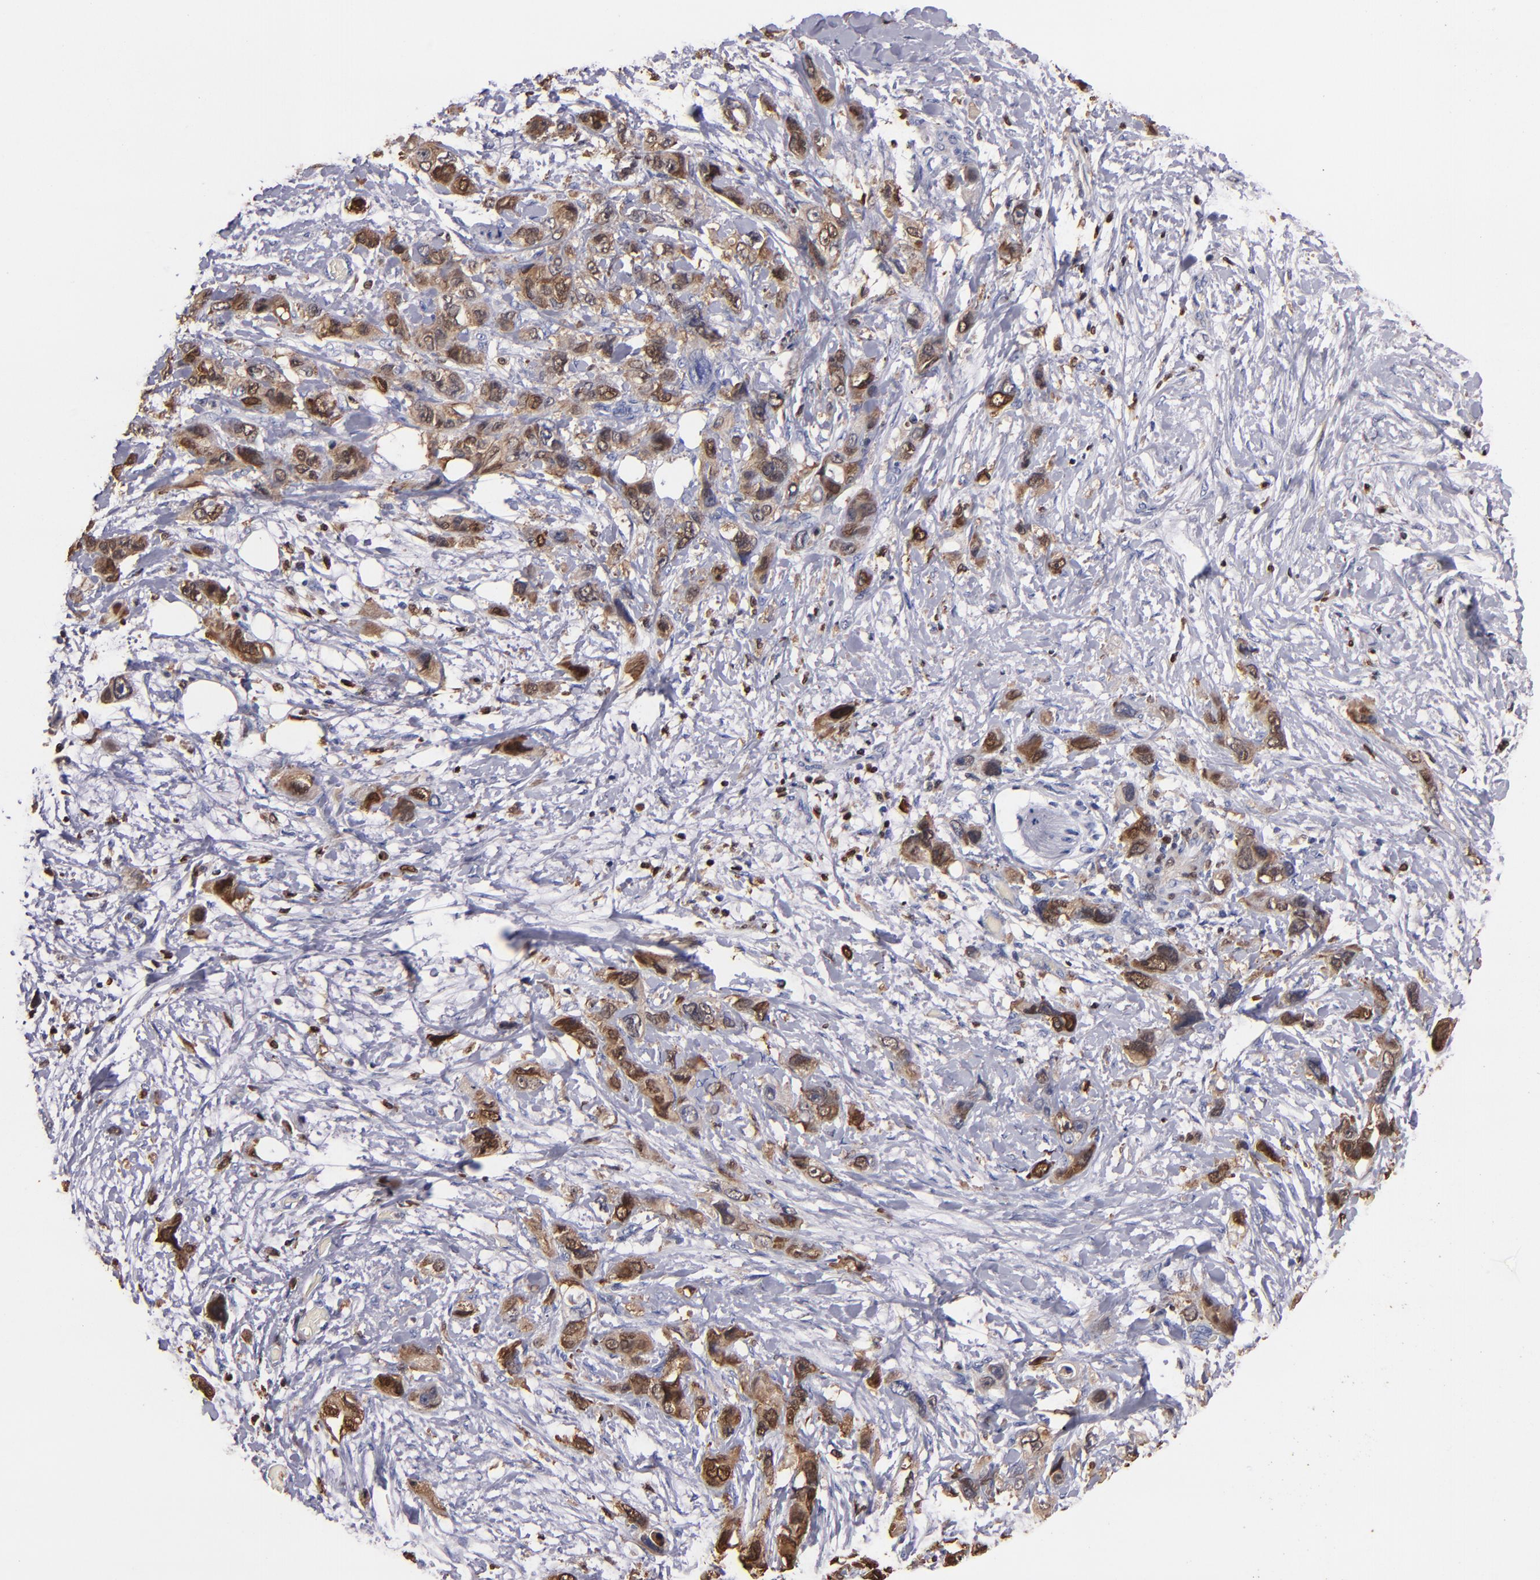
{"staining": {"intensity": "moderate", "quantity": "25%-75%", "location": "cytoplasmic/membranous,nuclear"}, "tissue": "stomach cancer", "cell_type": "Tumor cells", "image_type": "cancer", "snomed": [{"axis": "morphology", "description": "Adenocarcinoma, NOS"}, {"axis": "topography", "description": "Stomach, upper"}], "caption": "A high-resolution image shows immunohistochemistry (IHC) staining of stomach cancer (adenocarcinoma), which shows moderate cytoplasmic/membranous and nuclear expression in about 25%-75% of tumor cells.", "gene": "S100A4", "patient": {"sex": "male", "age": 47}}